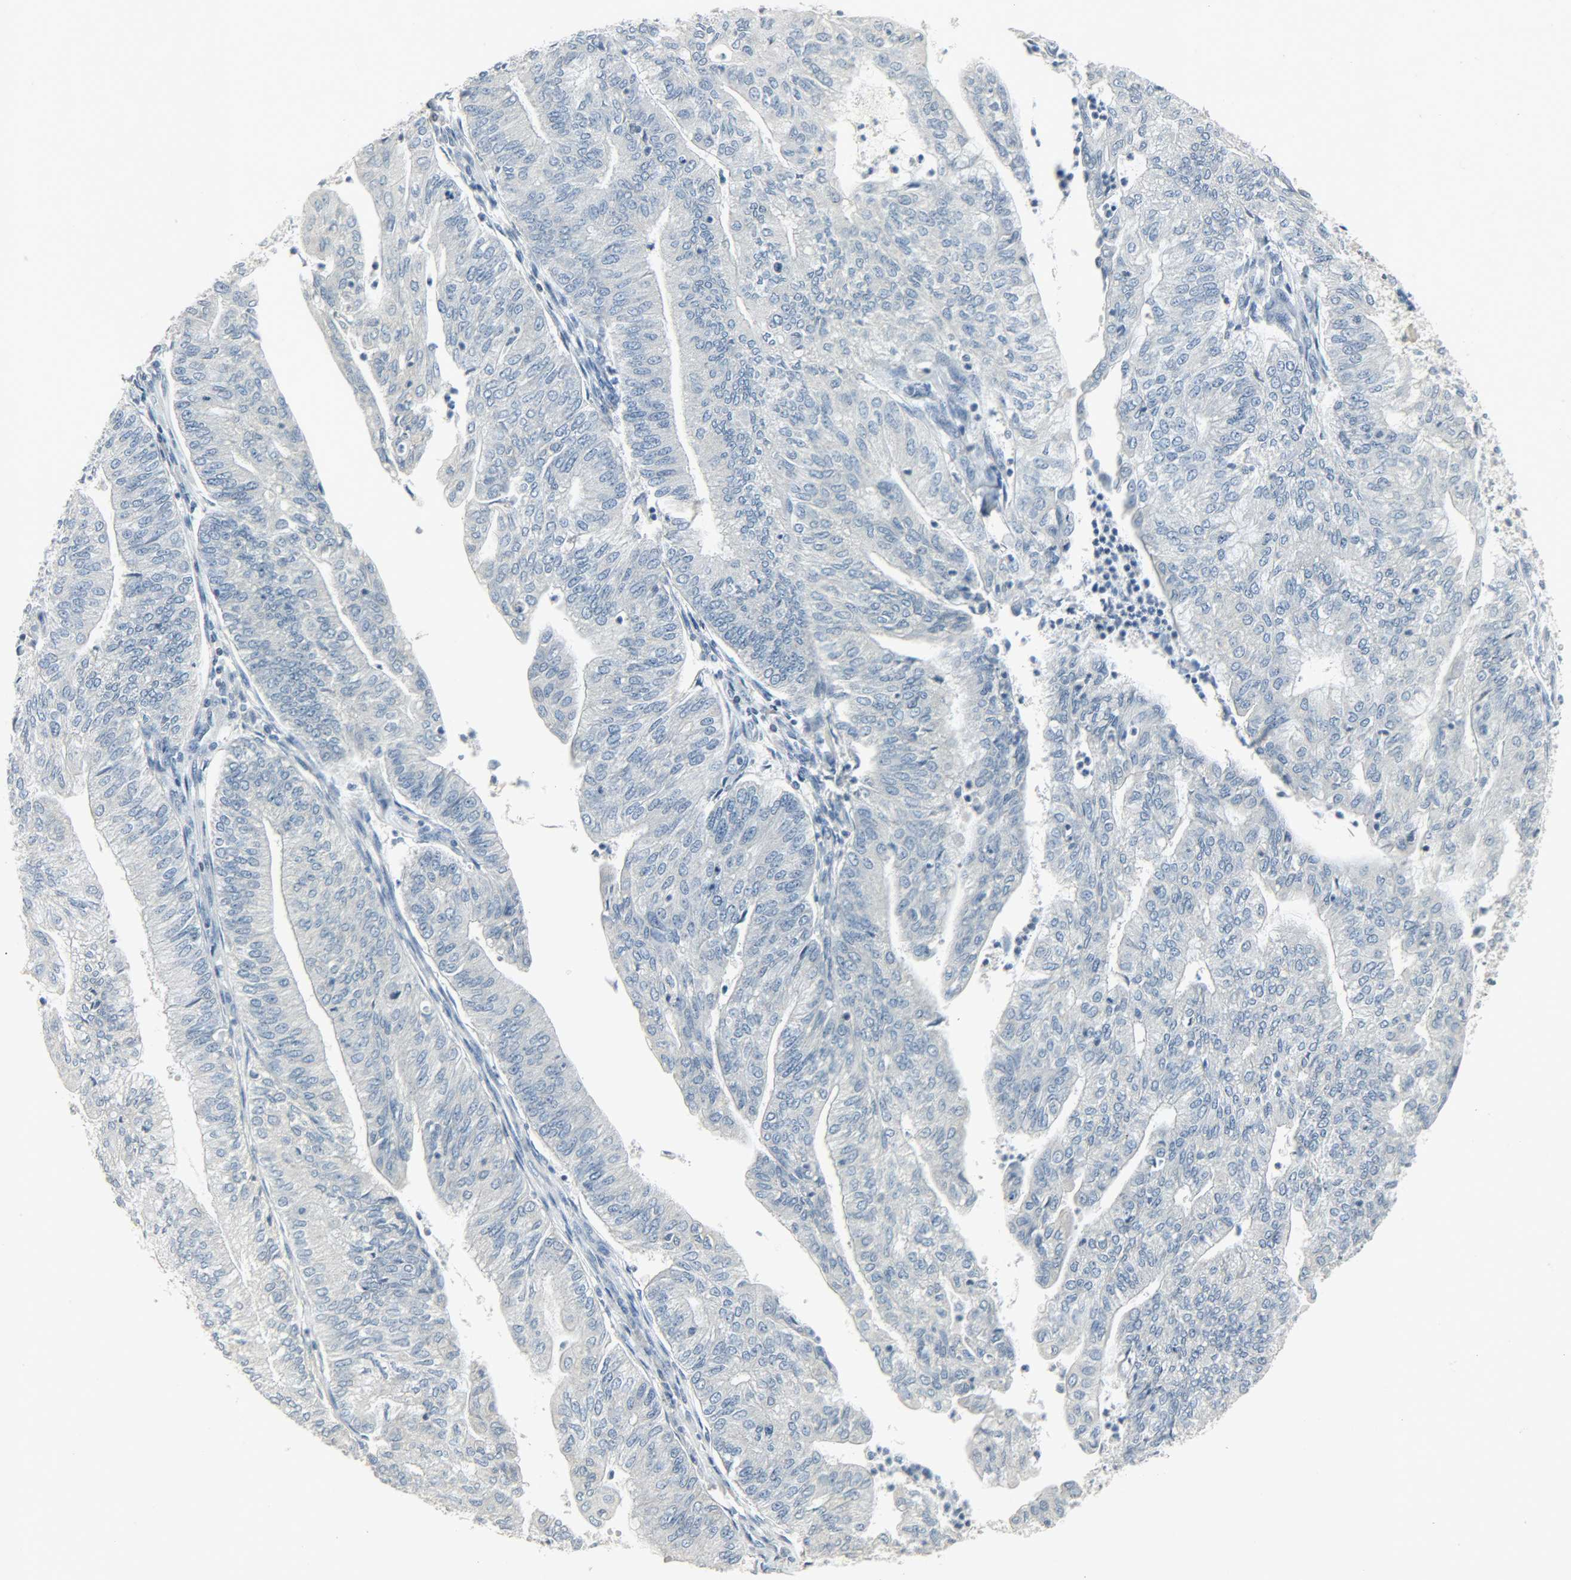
{"staining": {"intensity": "negative", "quantity": "none", "location": "none"}, "tissue": "endometrial cancer", "cell_type": "Tumor cells", "image_type": "cancer", "snomed": [{"axis": "morphology", "description": "Adenocarcinoma, NOS"}, {"axis": "topography", "description": "Endometrium"}], "caption": "A micrograph of human endometrial cancer is negative for staining in tumor cells. (Brightfield microscopy of DAB (3,3'-diaminobenzidine) IHC at high magnification).", "gene": "CAMK4", "patient": {"sex": "female", "age": 59}}